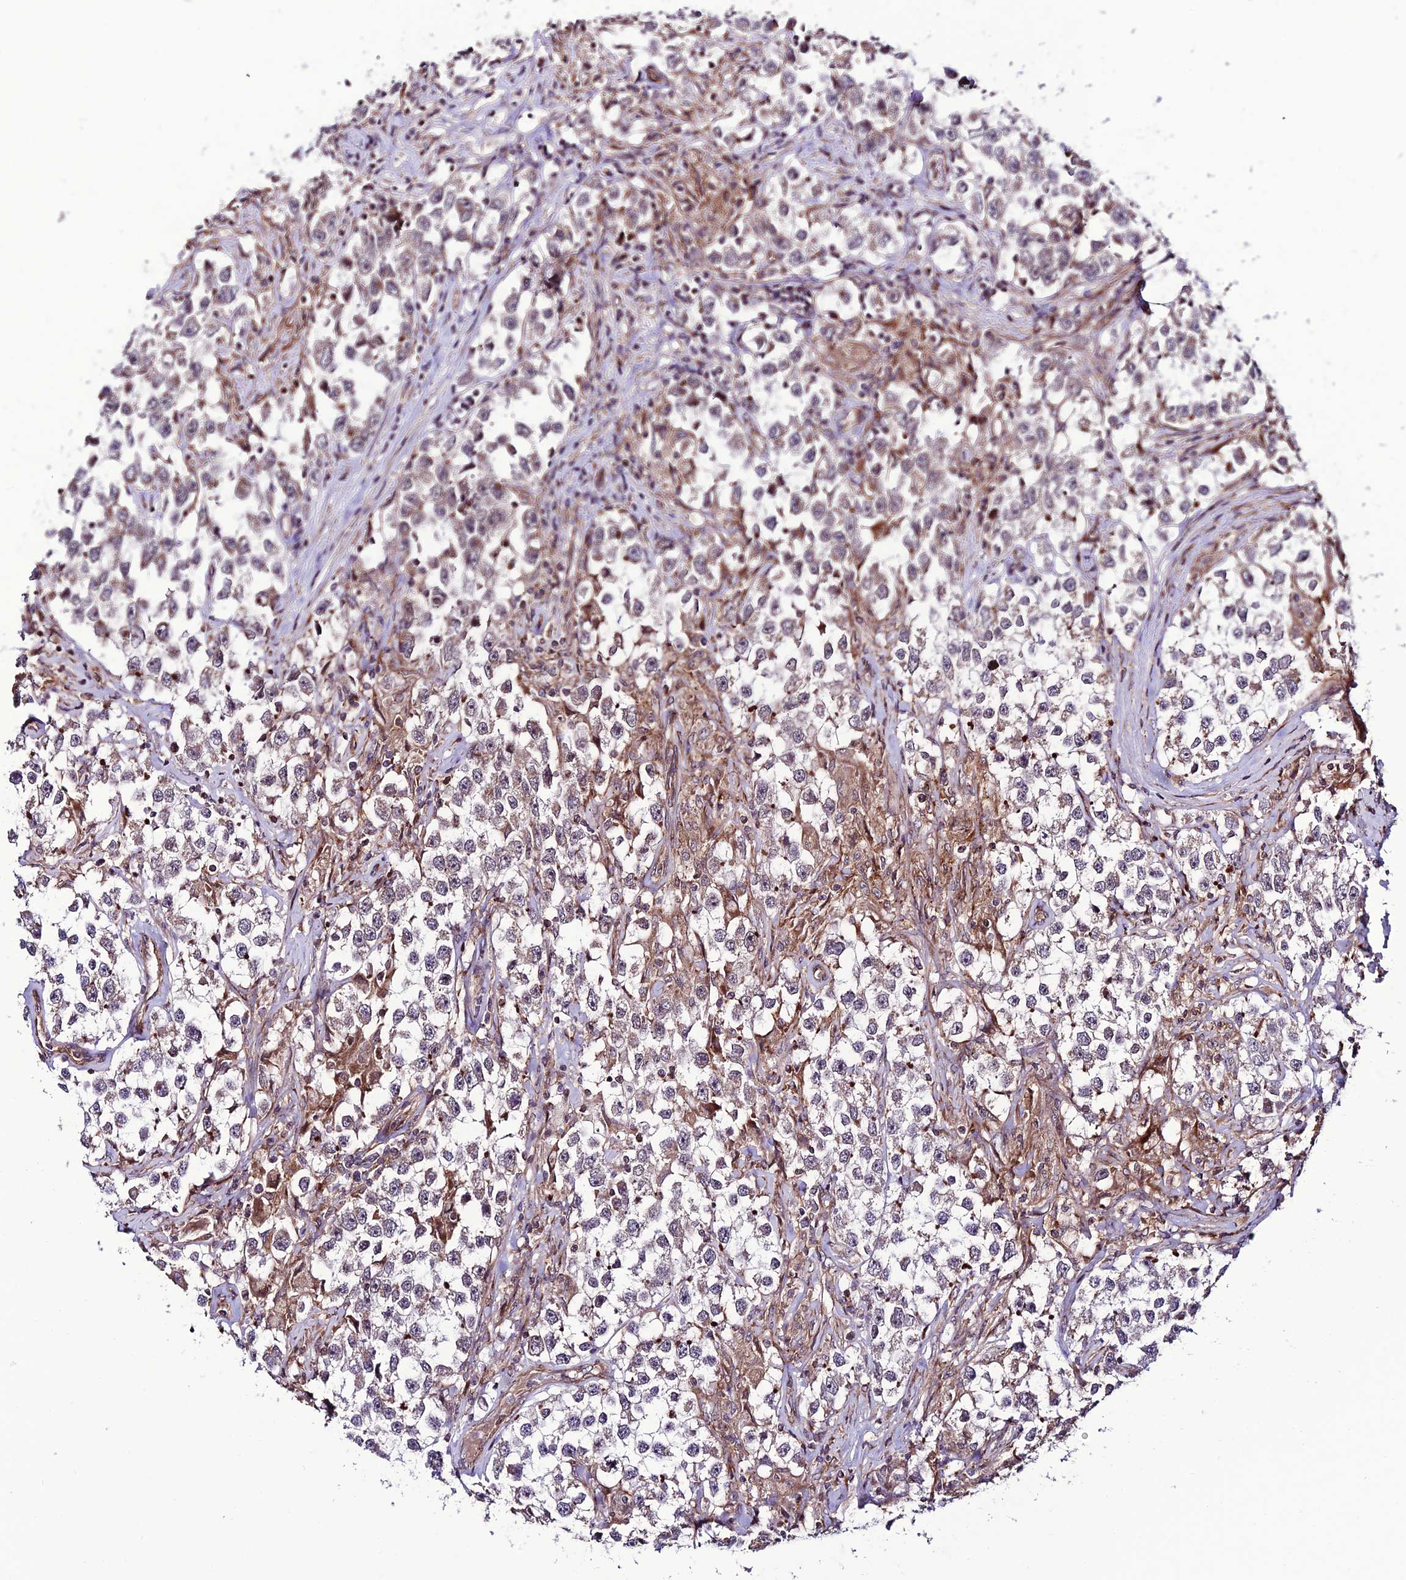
{"staining": {"intensity": "negative", "quantity": "none", "location": "none"}, "tissue": "testis cancer", "cell_type": "Tumor cells", "image_type": "cancer", "snomed": [{"axis": "morphology", "description": "Seminoma, NOS"}, {"axis": "topography", "description": "Testis"}], "caption": "Immunohistochemical staining of human testis cancer exhibits no significant expression in tumor cells. (DAB immunohistochemistry (IHC) with hematoxylin counter stain).", "gene": "TNIP3", "patient": {"sex": "male", "age": 46}}